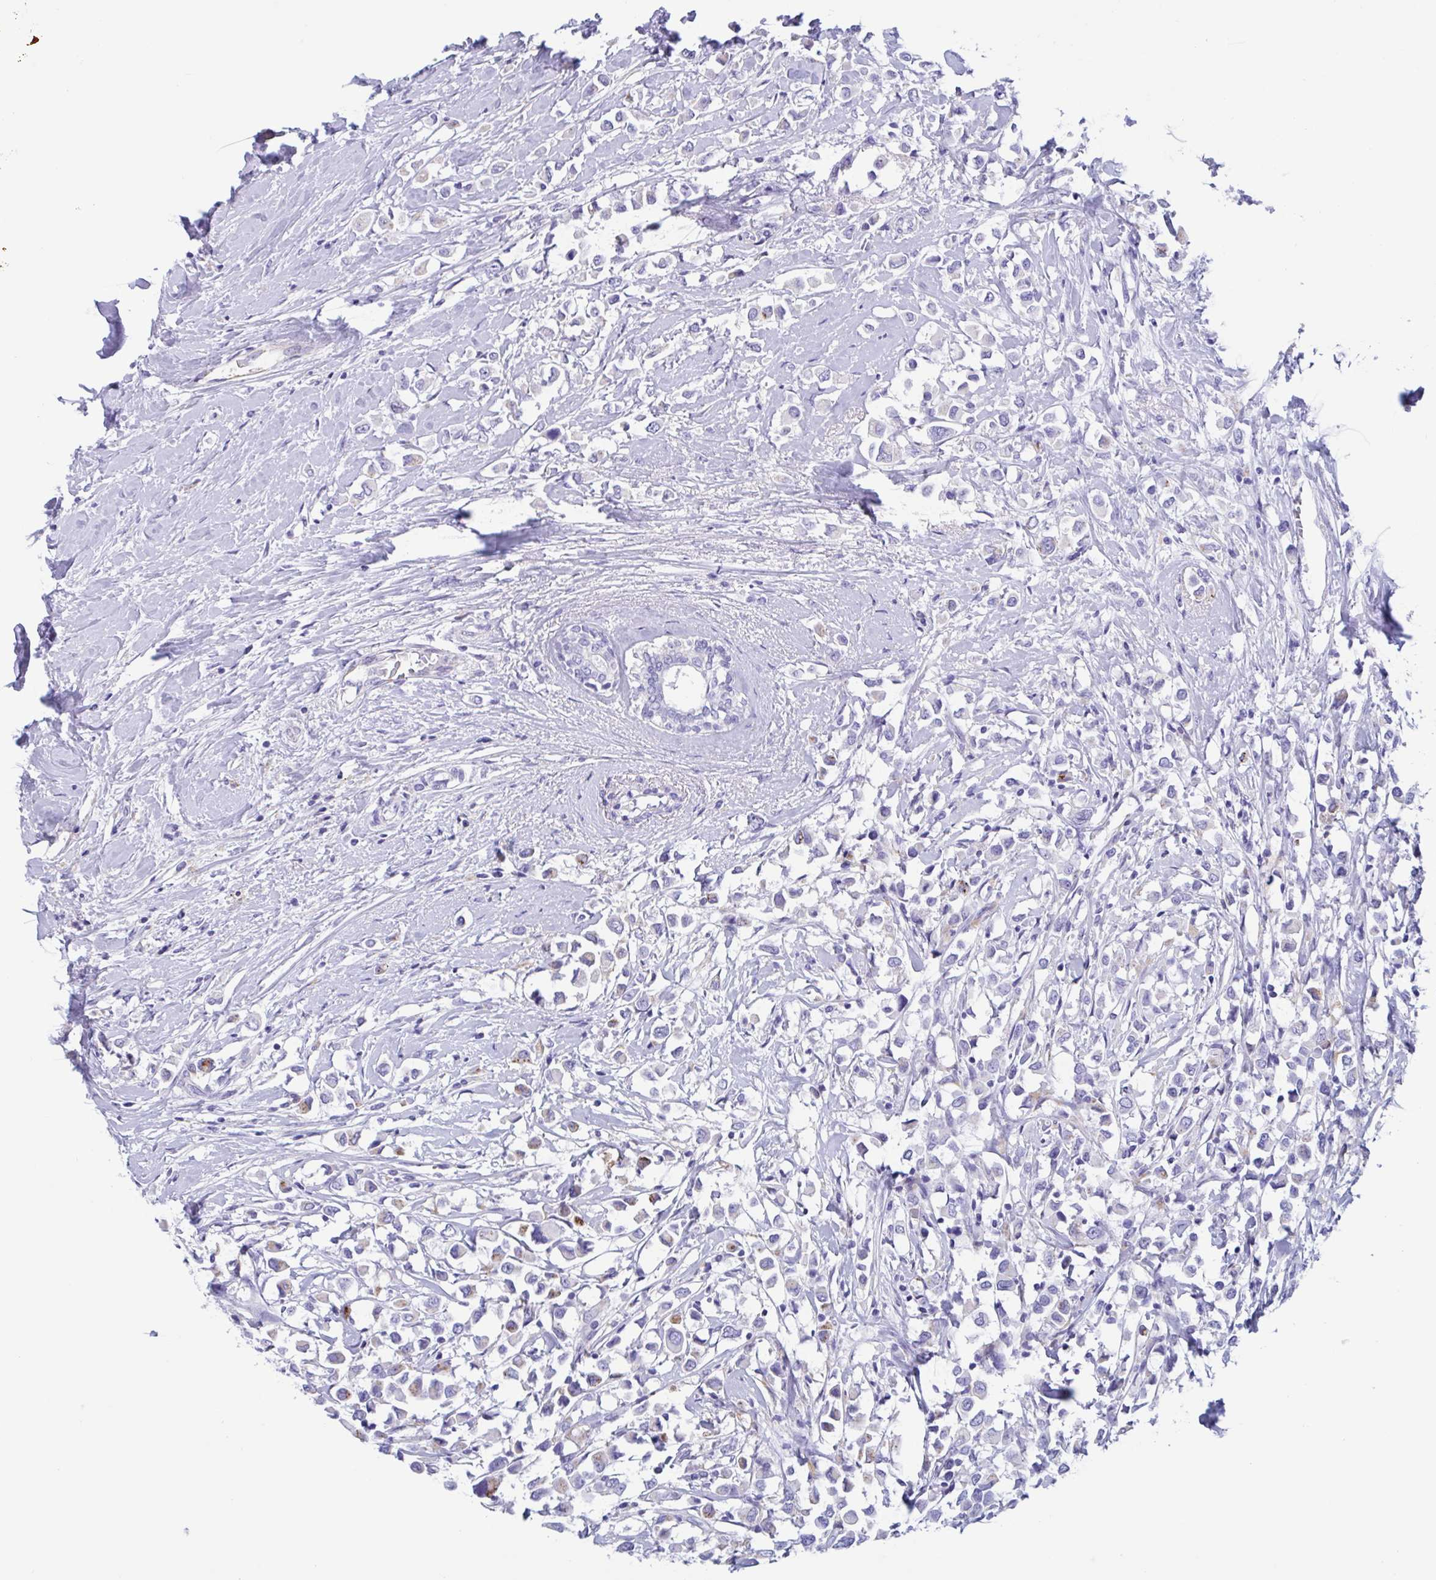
{"staining": {"intensity": "moderate", "quantity": "<25%", "location": "cytoplasmic/membranous"}, "tissue": "breast cancer", "cell_type": "Tumor cells", "image_type": "cancer", "snomed": [{"axis": "morphology", "description": "Duct carcinoma"}, {"axis": "topography", "description": "Breast"}], "caption": "Tumor cells exhibit moderate cytoplasmic/membranous staining in about <25% of cells in breast cancer.", "gene": "RPL22L1", "patient": {"sex": "female", "age": 61}}